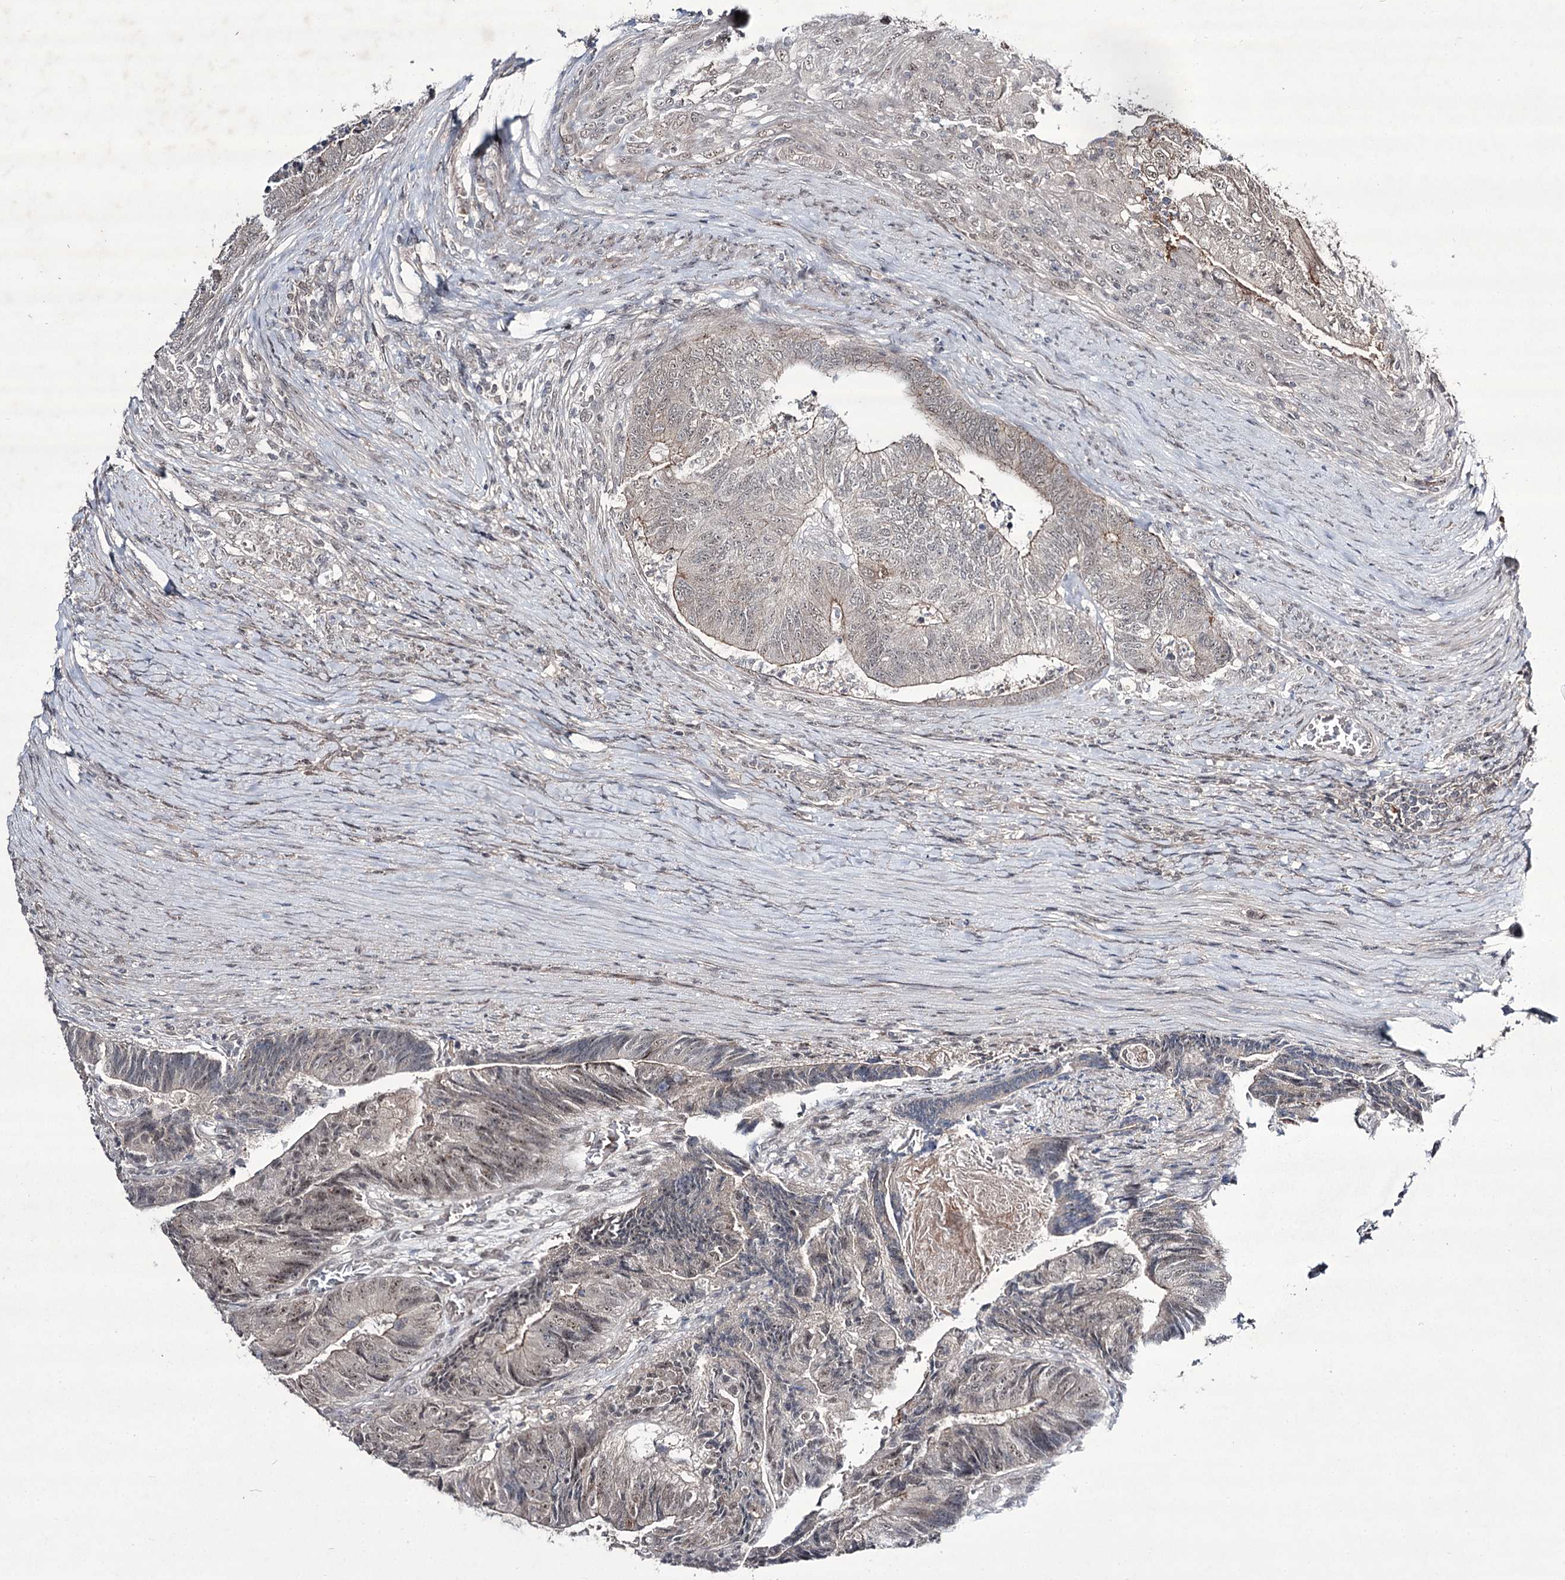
{"staining": {"intensity": "moderate", "quantity": "25%-75%", "location": "cytoplasmic/membranous"}, "tissue": "colorectal cancer", "cell_type": "Tumor cells", "image_type": "cancer", "snomed": [{"axis": "morphology", "description": "Adenocarcinoma, NOS"}, {"axis": "topography", "description": "Colon"}], "caption": "IHC photomicrograph of neoplastic tissue: colorectal cancer stained using IHC reveals medium levels of moderate protein expression localized specifically in the cytoplasmic/membranous of tumor cells, appearing as a cytoplasmic/membranous brown color.", "gene": "HOXC11", "patient": {"sex": "female", "age": 67}}